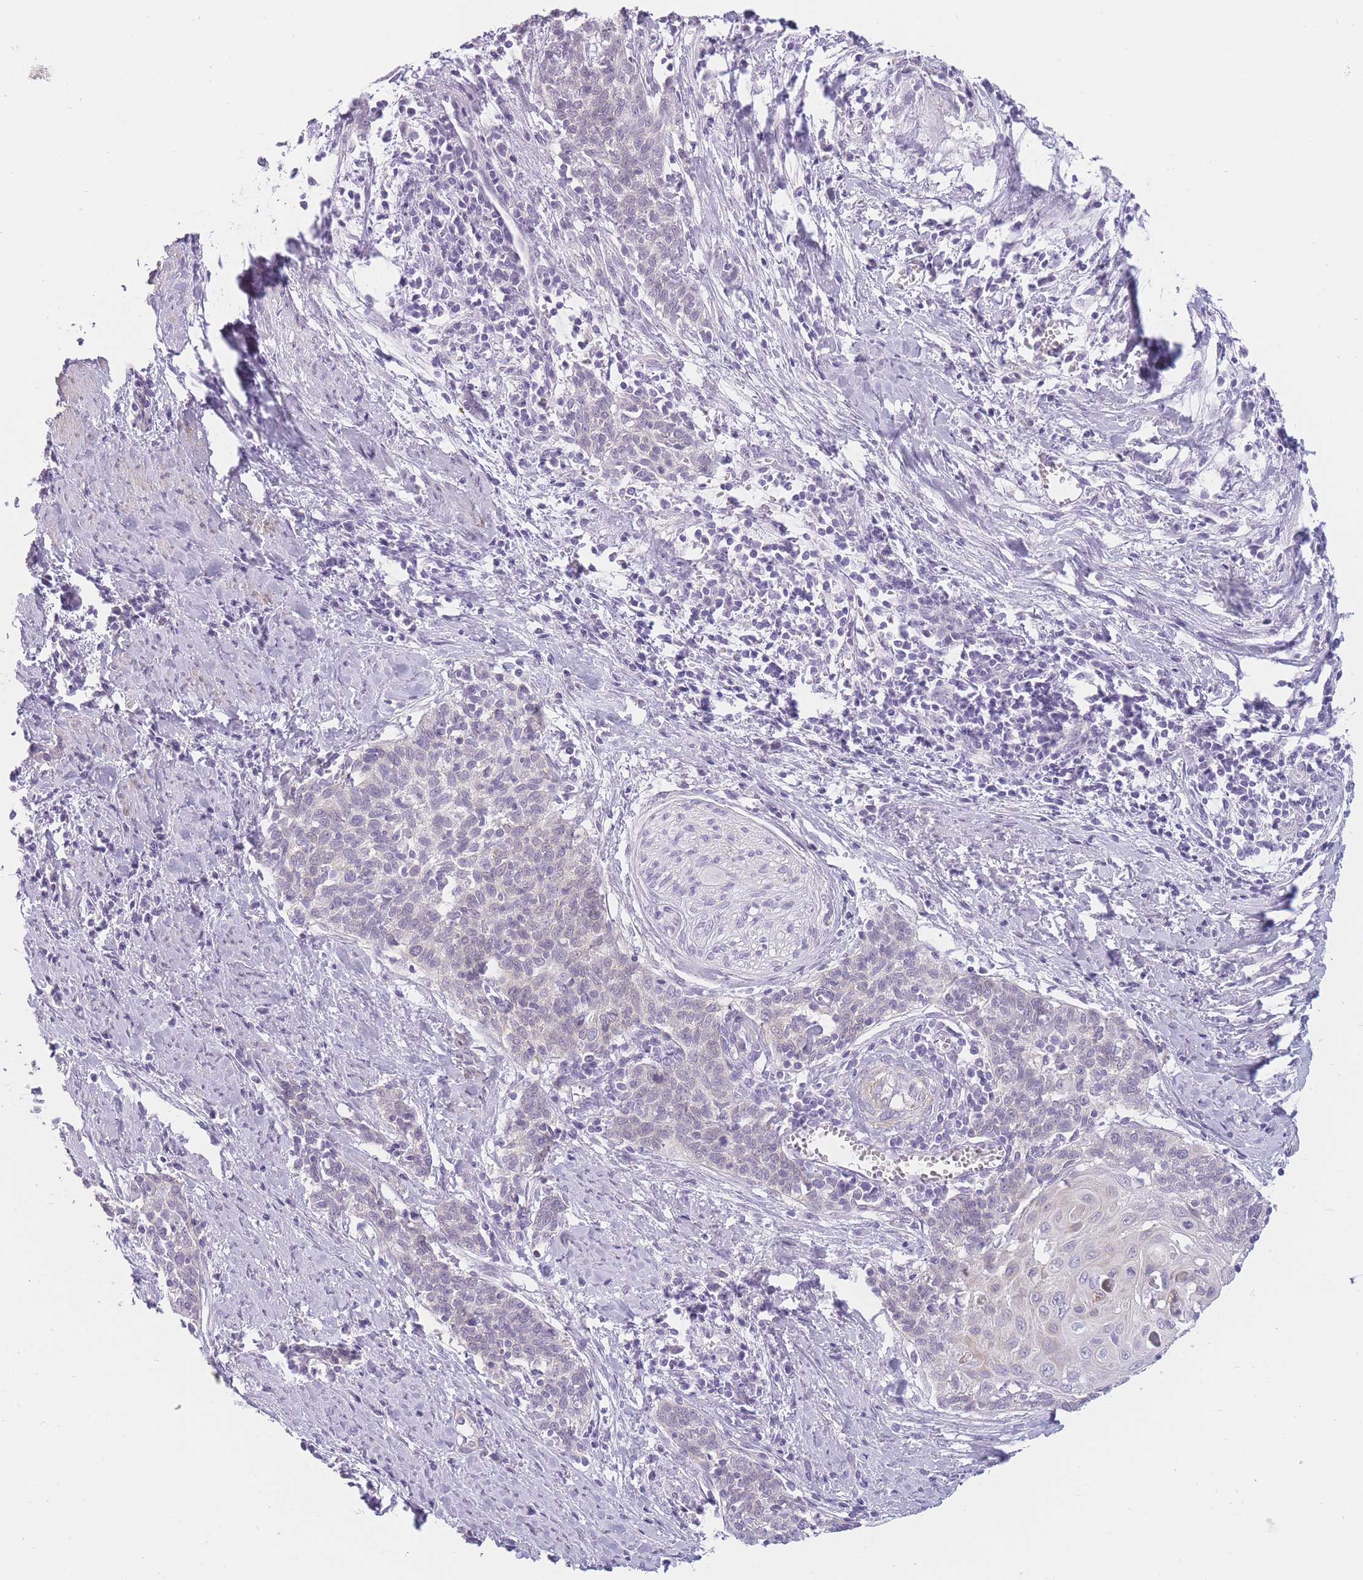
{"staining": {"intensity": "negative", "quantity": "none", "location": "none"}, "tissue": "cervical cancer", "cell_type": "Tumor cells", "image_type": "cancer", "snomed": [{"axis": "morphology", "description": "Squamous cell carcinoma, NOS"}, {"axis": "topography", "description": "Cervix"}], "caption": "Immunohistochemical staining of human cervical cancer (squamous cell carcinoma) displays no significant positivity in tumor cells.", "gene": "TMEM236", "patient": {"sex": "female", "age": 39}}